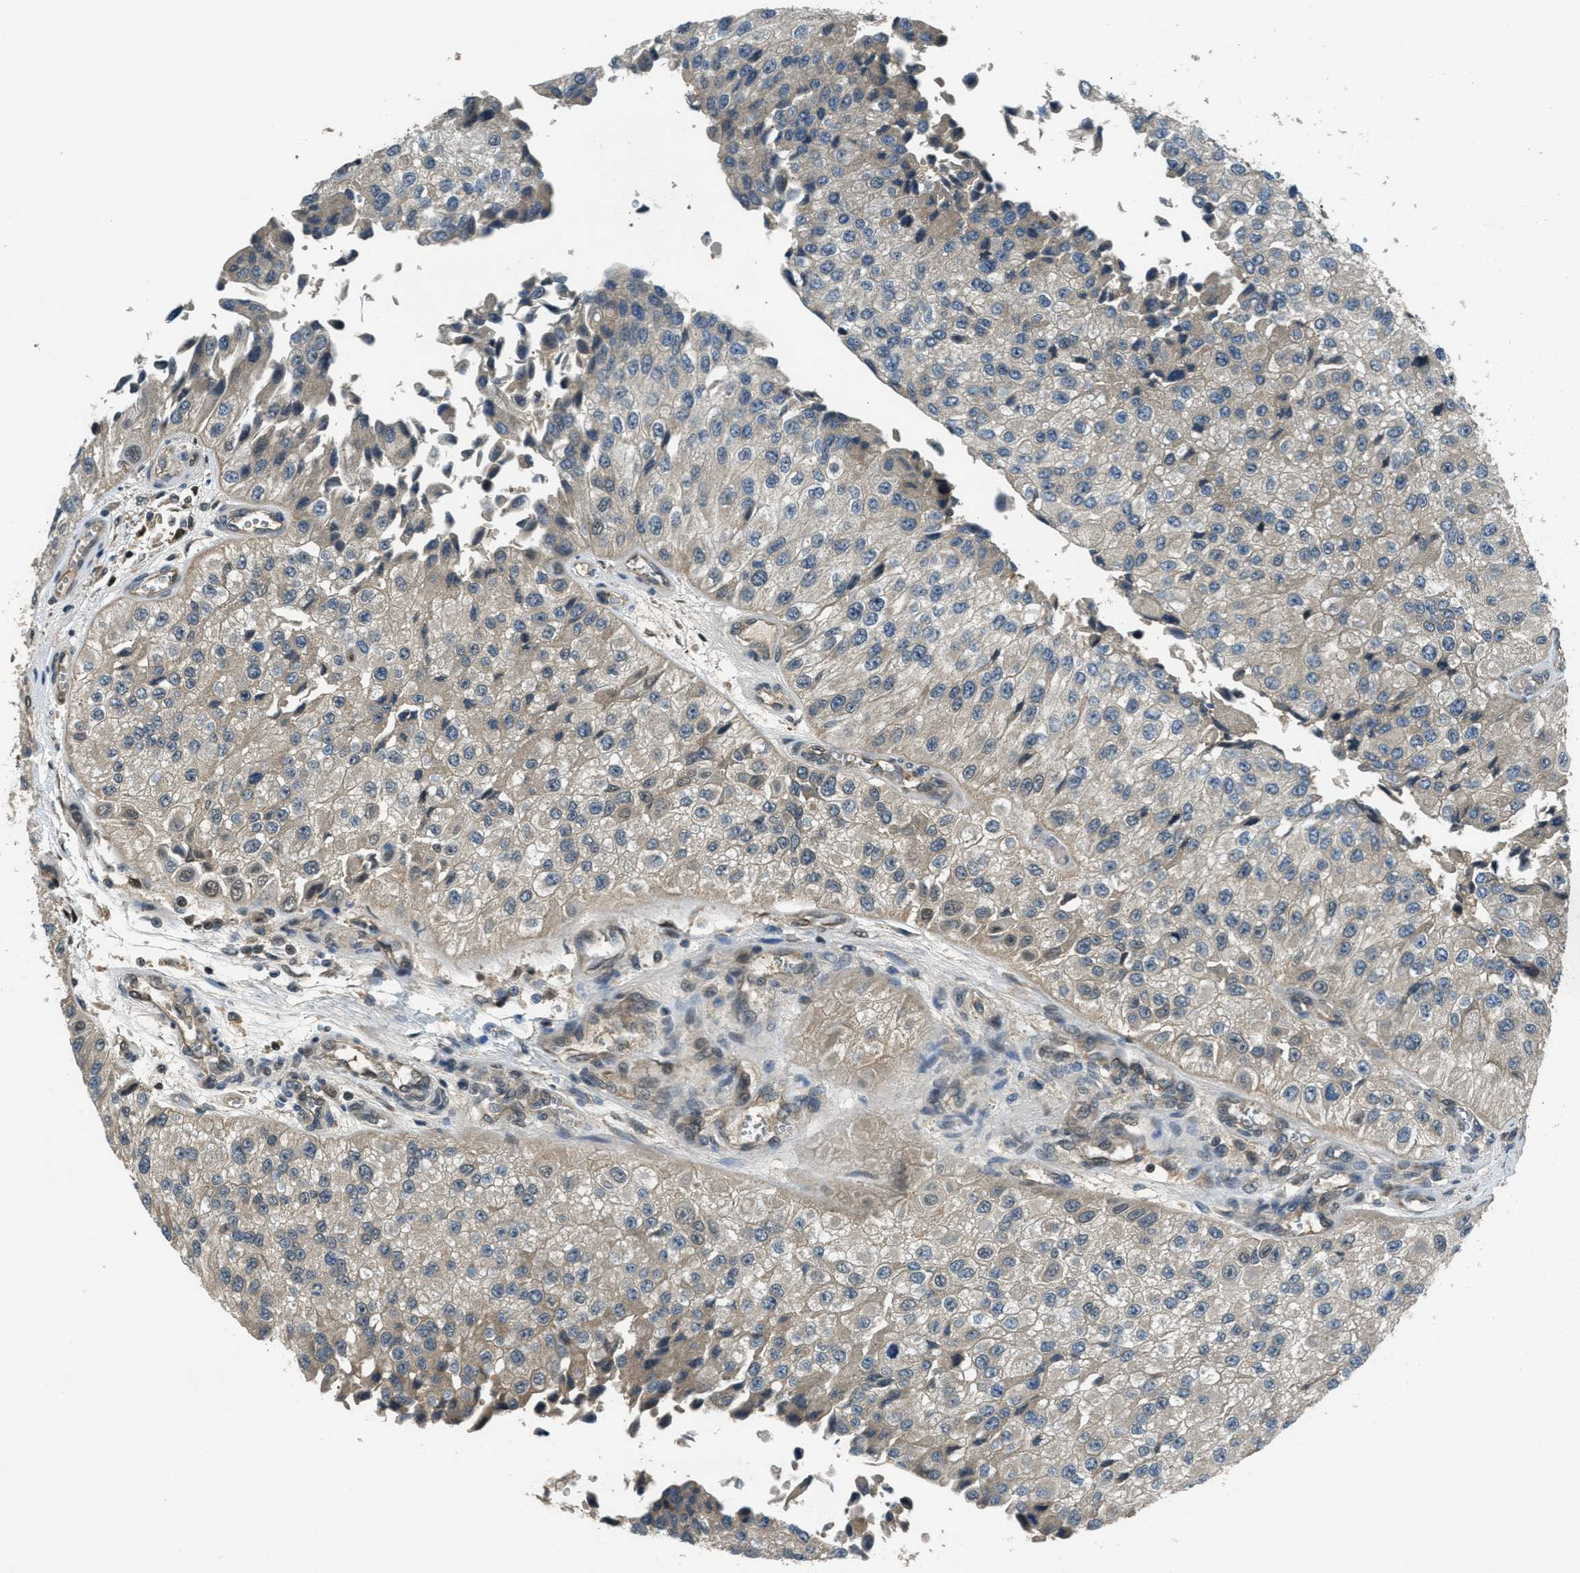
{"staining": {"intensity": "weak", "quantity": "<25%", "location": "cytoplasmic/membranous"}, "tissue": "urothelial cancer", "cell_type": "Tumor cells", "image_type": "cancer", "snomed": [{"axis": "morphology", "description": "Urothelial carcinoma, High grade"}, {"axis": "topography", "description": "Kidney"}, {"axis": "topography", "description": "Urinary bladder"}], "caption": "Tumor cells are negative for protein expression in human high-grade urothelial carcinoma.", "gene": "DUSP6", "patient": {"sex": "male", "age": 77}}